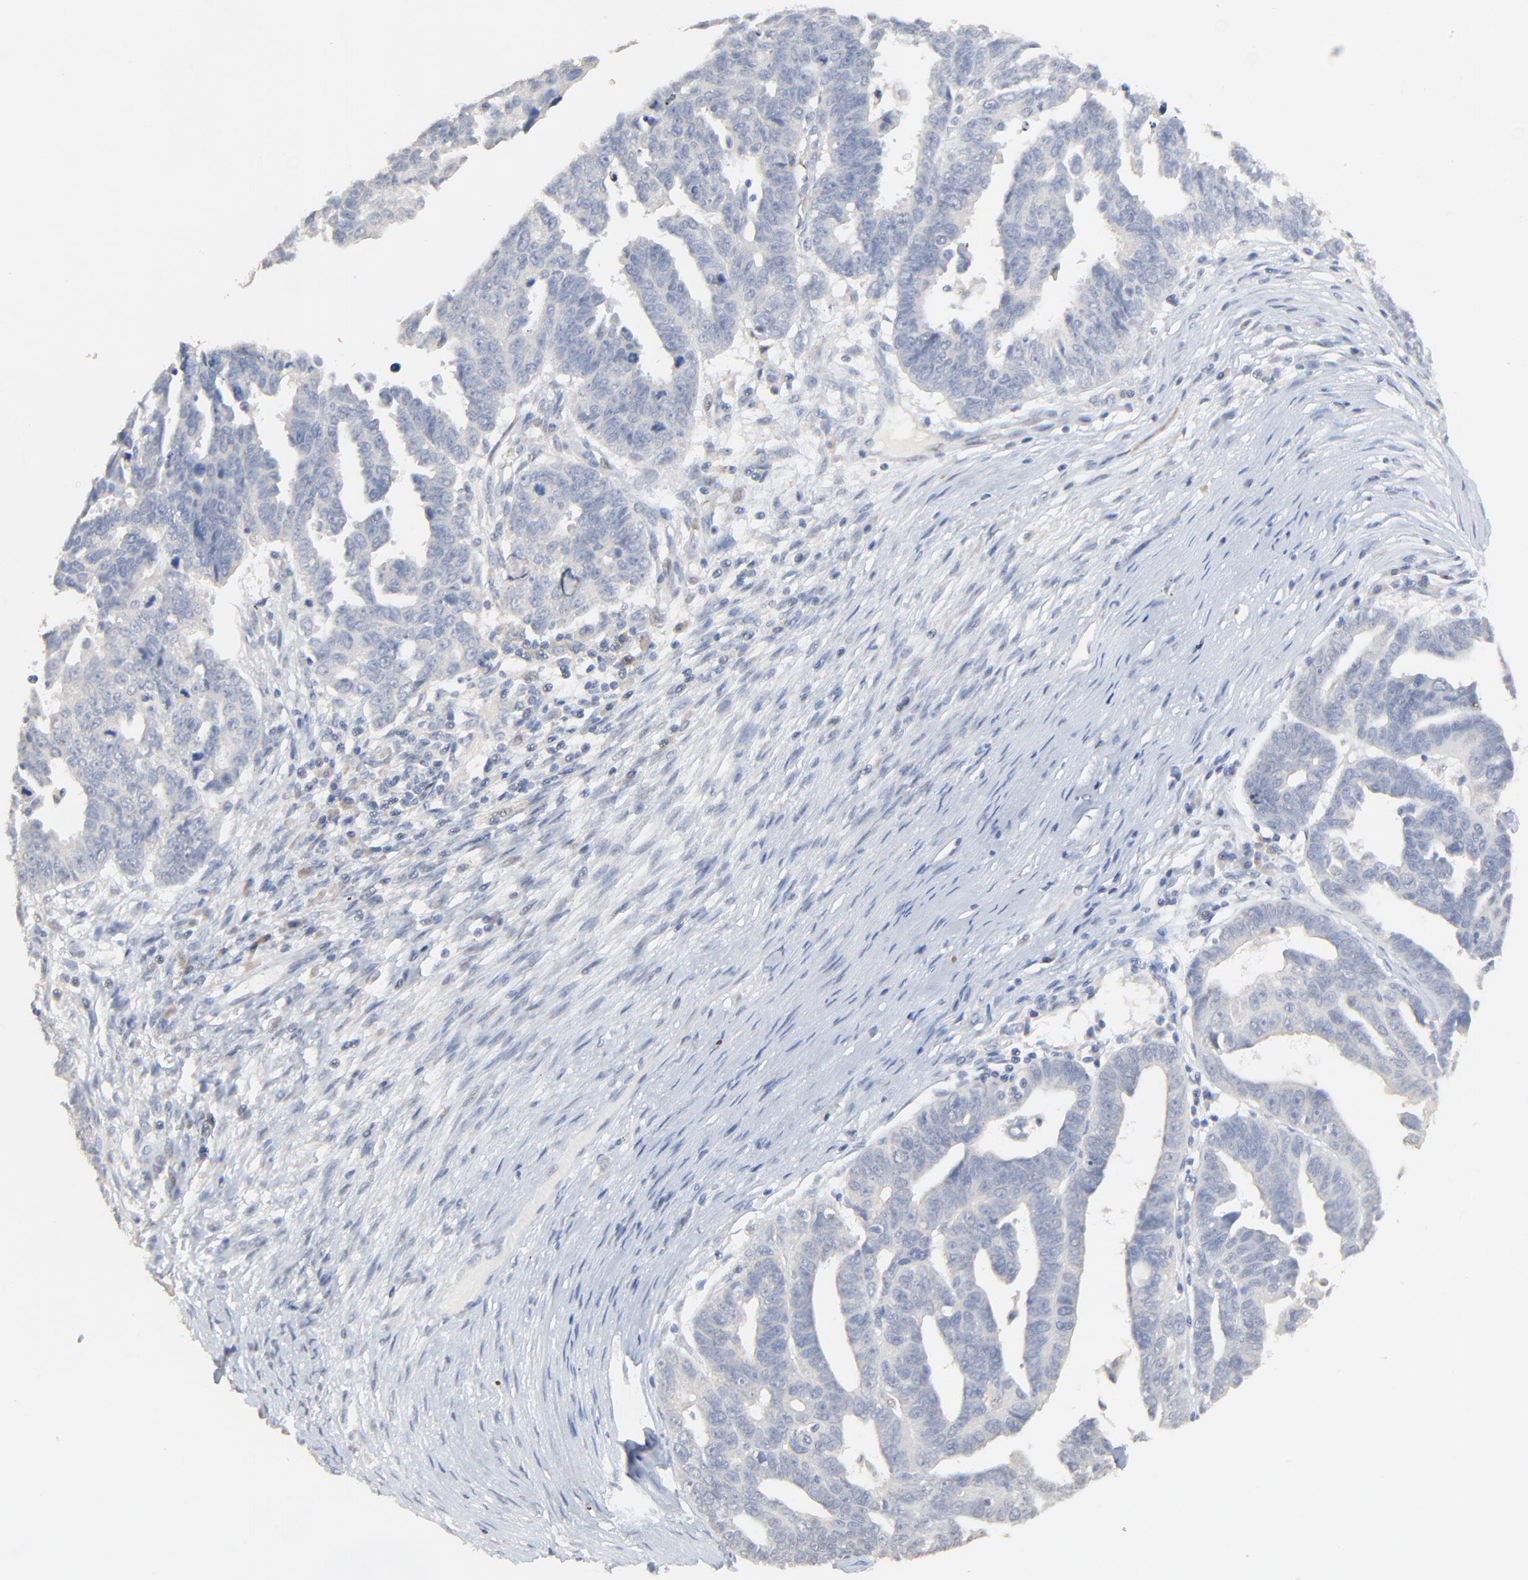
{"staining": {"intensity": "negative", "quantity": "none", "location": "none"}, "tissue": "ovarian cancer", "cell_type": "Tumor cells", "image_type": "cancer", "snomed": [{"axis": "morphology", "description": "Carcinoma, endometroid"}, {"axis": "morphology", "description": "Cystadenocarcinoma, serous, NOS"}, {"axis": "topography", "description": "Ovary"}], "caption": "High magnification brightfield microscopy of ovarian cancer stained with DAB (brown) and counterstained with hematoxylin (blue): tumor cells show no significant staining. (DAB IHC visualized using brightfield microscopy, high magnification).", "gene": "FANCB", "patient": {"sex": "female", "age": 45}}